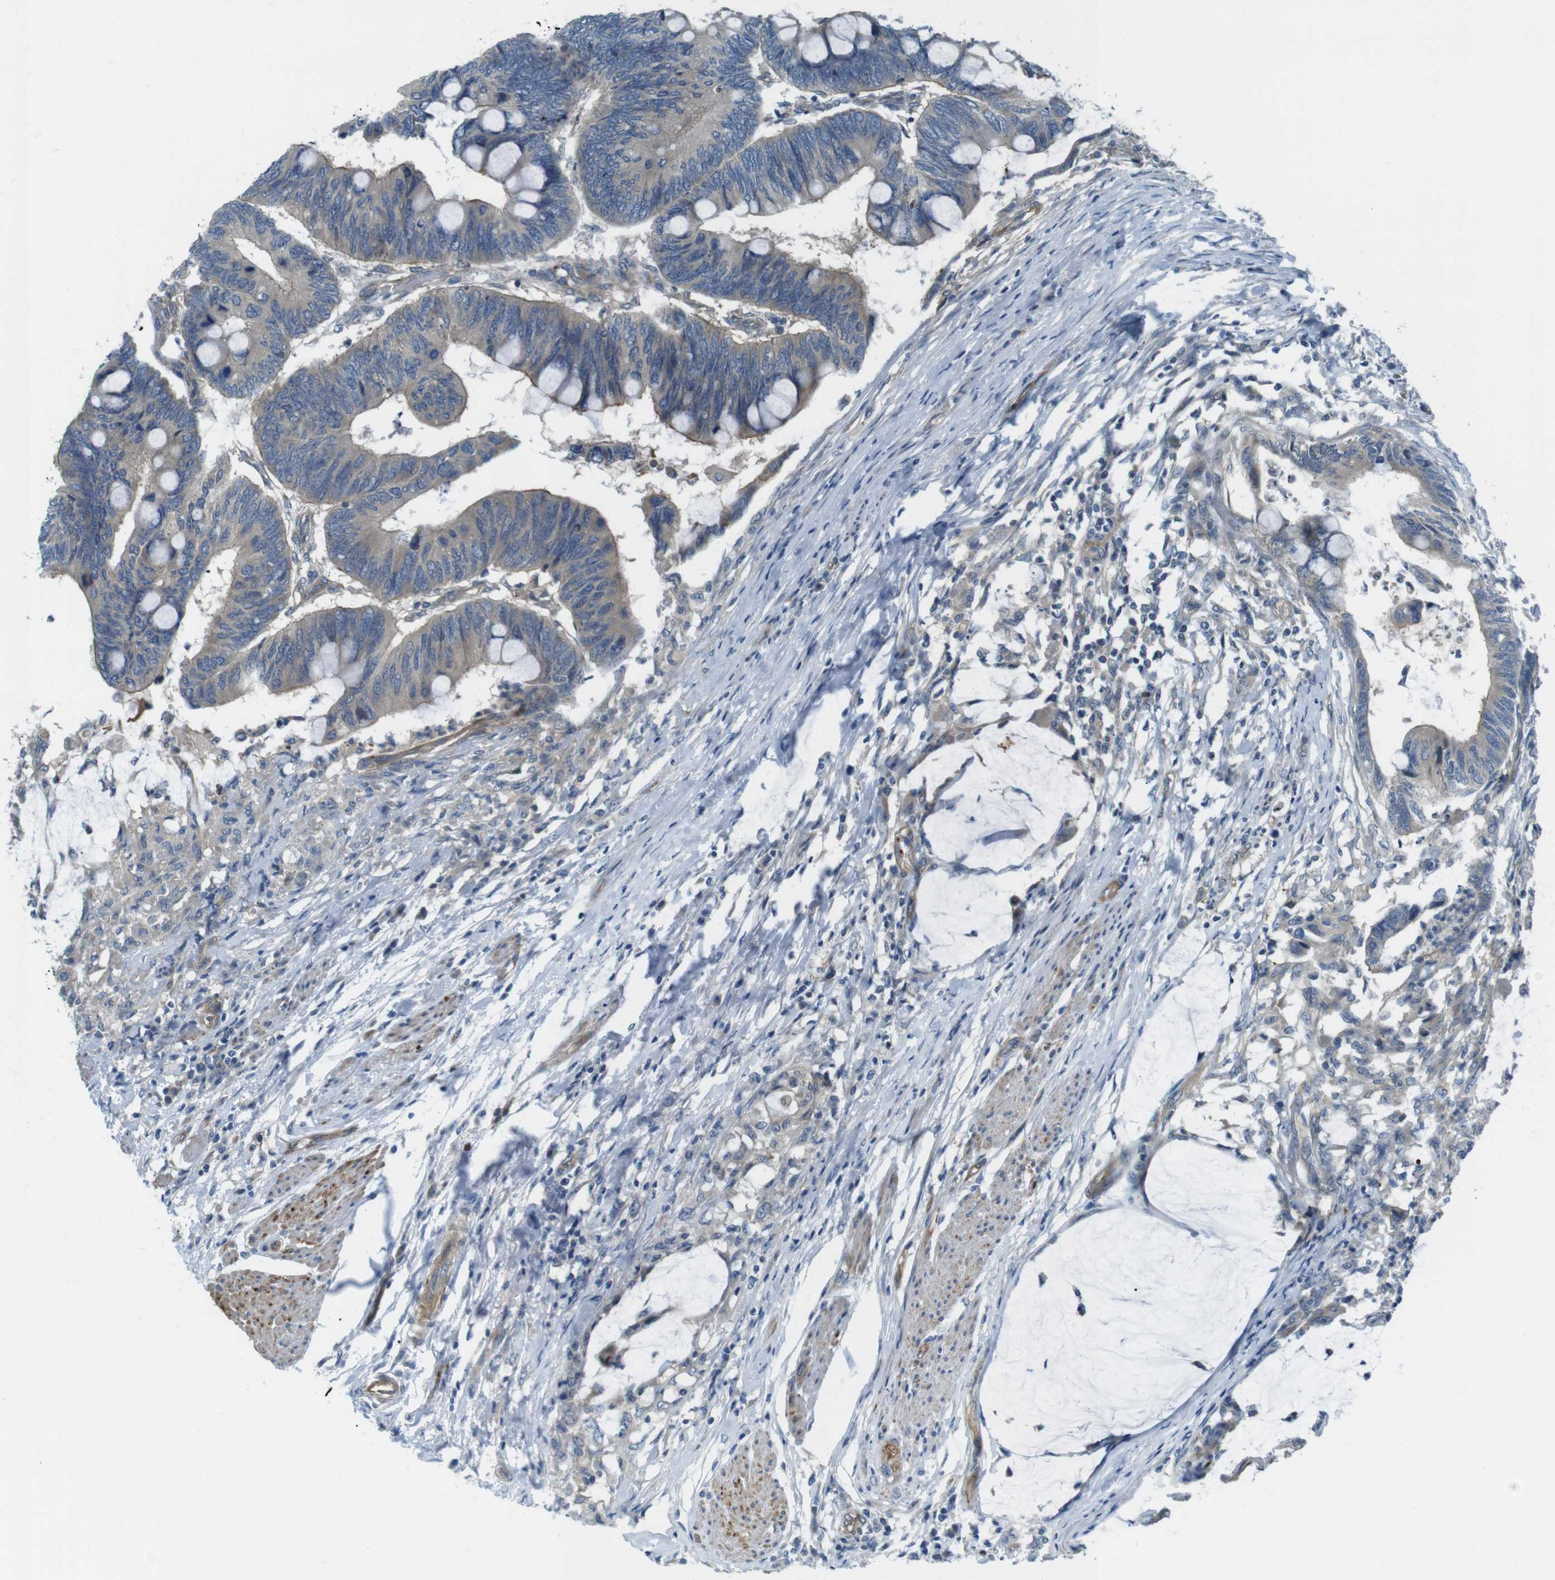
{"staining": {"intensity": "weak", "quantity": ">75%", "location": "cytoplasmic/membranous"}, "tissue": "colorectal cancer", "cell_type": "Tumor cells", "image_type": "cancer", "snomed": [{"axis": "morphology", "description": "Normal tissue, NOS"}, {"axis": "morphology", "description": "Adenocarcinoma, NOS"}, {"axis": "topography", "description": "Rectum"}, {"axis": "topography", "description": "Peripheral nerve tissue"}], "caption": "Protein staining demonstrates weak cytoplasmic/membranous staining in about >75% of tumor cells in colorectal cancer. The protein of interest is stained brown, and the nuclei are stained in blue (DAB (3,3'-diaminobenzidine) IHC with brightfield microscopy, high magnification).", "gene": "TSC1", "patient": {"sex": "male", "age": 92}}